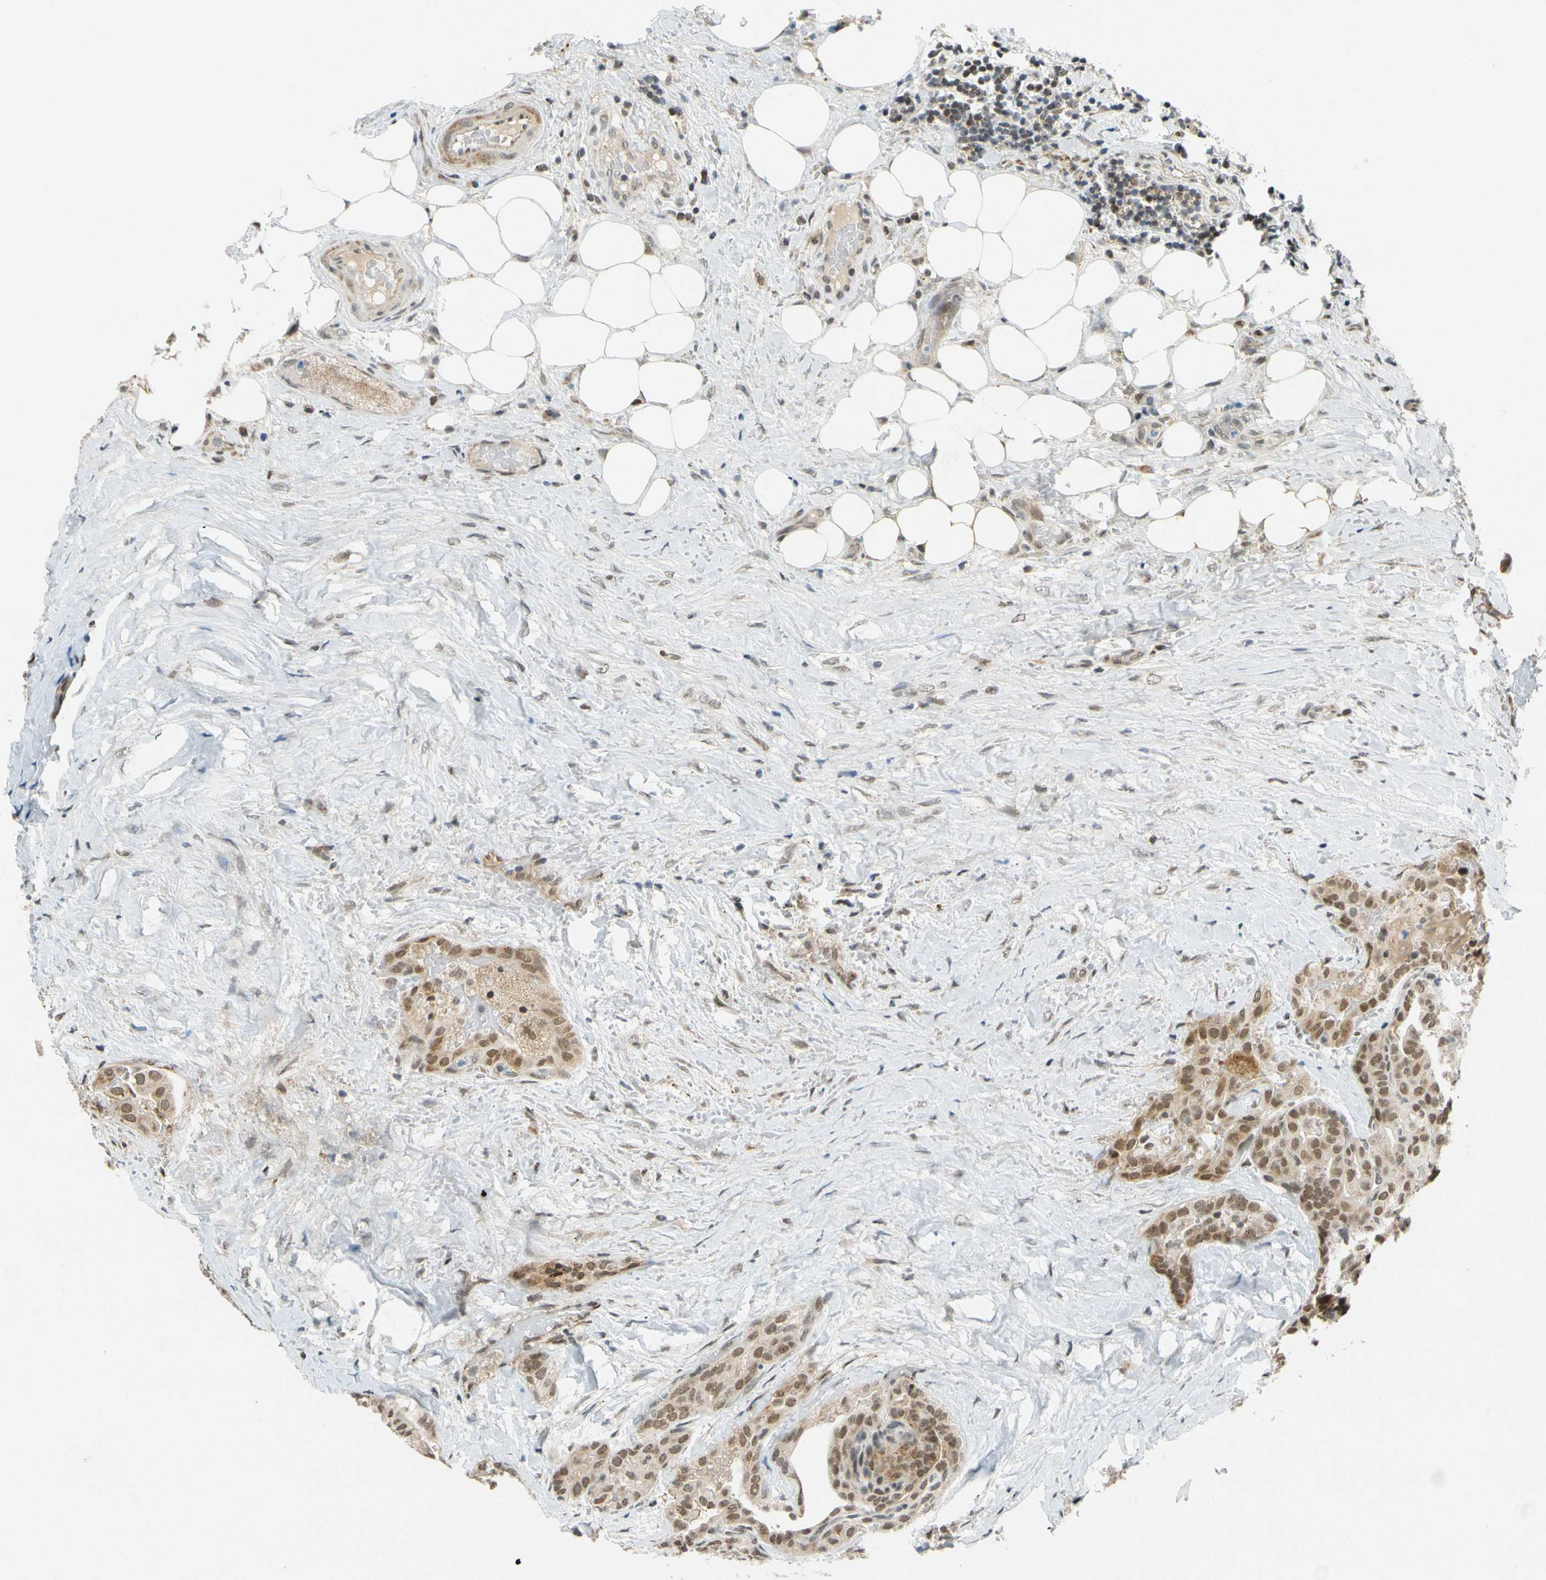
{"staining": {"intensity": "moderate", "quantity": ">75%", "location": "cytoplasmic/membranous,nuclear"}, "tissue": "thyroid cancer", "cell_type": "Tumor cells", "image_type": "cancer", "snomed": [{"axis": "morphology", "description": "Papillary adenocarcinoma, NOS"}, {"axis": "topography", "description": "Thyroid gland"}], "caption": "Immunohistochemistry (DAB) staining of human thyroid papillary adenocarcinoma reveals moderate cytoplasmic/membranous and nuclear protein expression in approximately >75% of tumor cells.", "gene": "POGZ", "patient": {"sex": "male", "age": 77}}